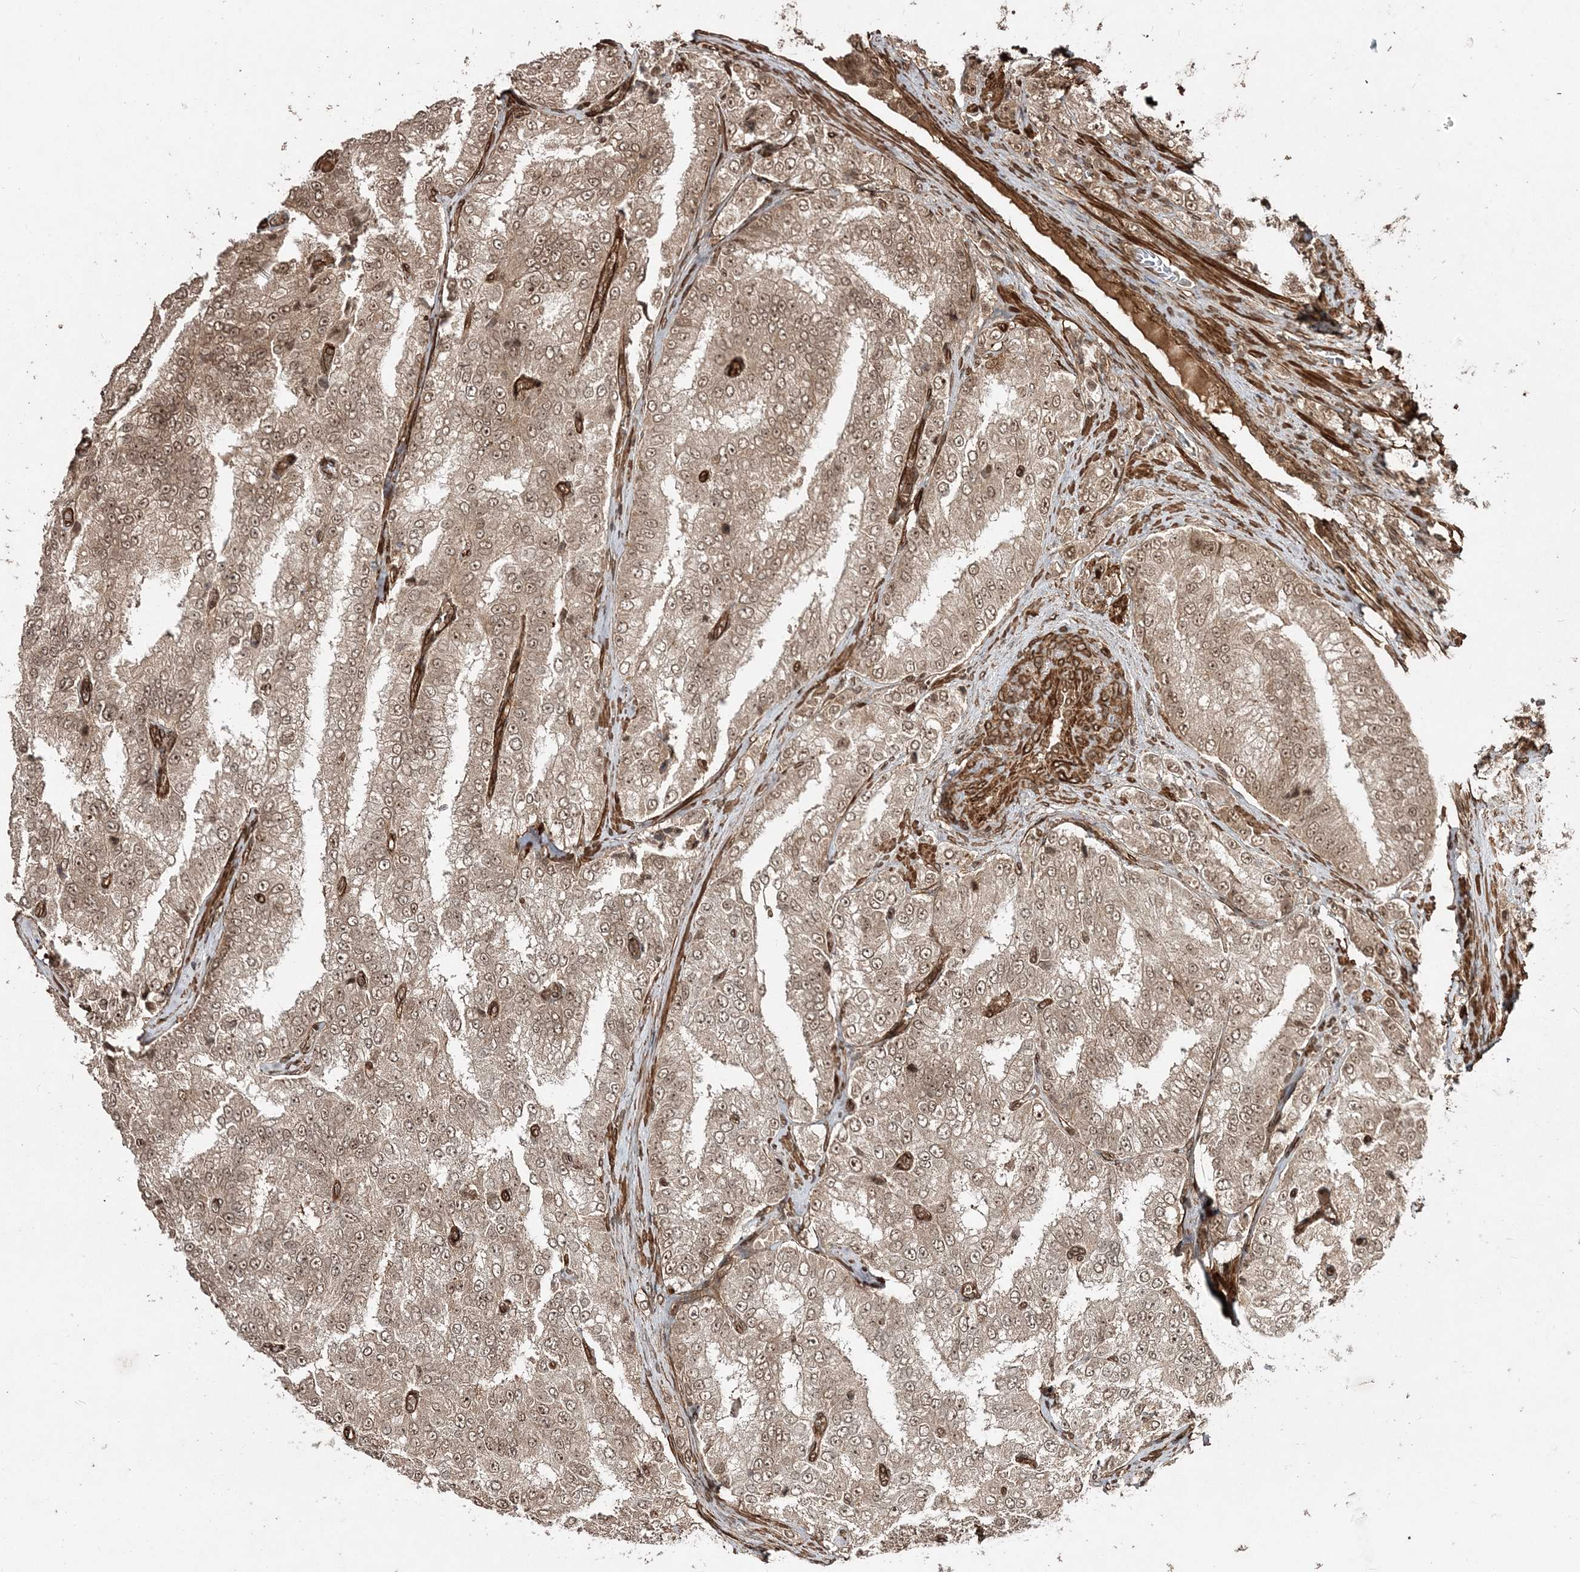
{"staining": {"intensity": "weak", "quantity": ">75%", "location": "cytoplasmic/membranous,nuclear"}, "tissue": "prostate cancer", "cell_type": "Tumor cells", "image_type": "cancer", "snomed": [{"axis": "morphology", "description": "Adenocarcinoma, High grade"}, {"axis": "topography", "description": "Prostate"}], "caption": "This image displays immunohistochemistry (IHC) staining of human prostate adenocarcinoma (high-grade), with low weak cytoplasmic/membranous and nuclear expression in about >75% of tumor cells.", "gene": "ETAA1", "patient": {"sex": "male", "age": 58}}